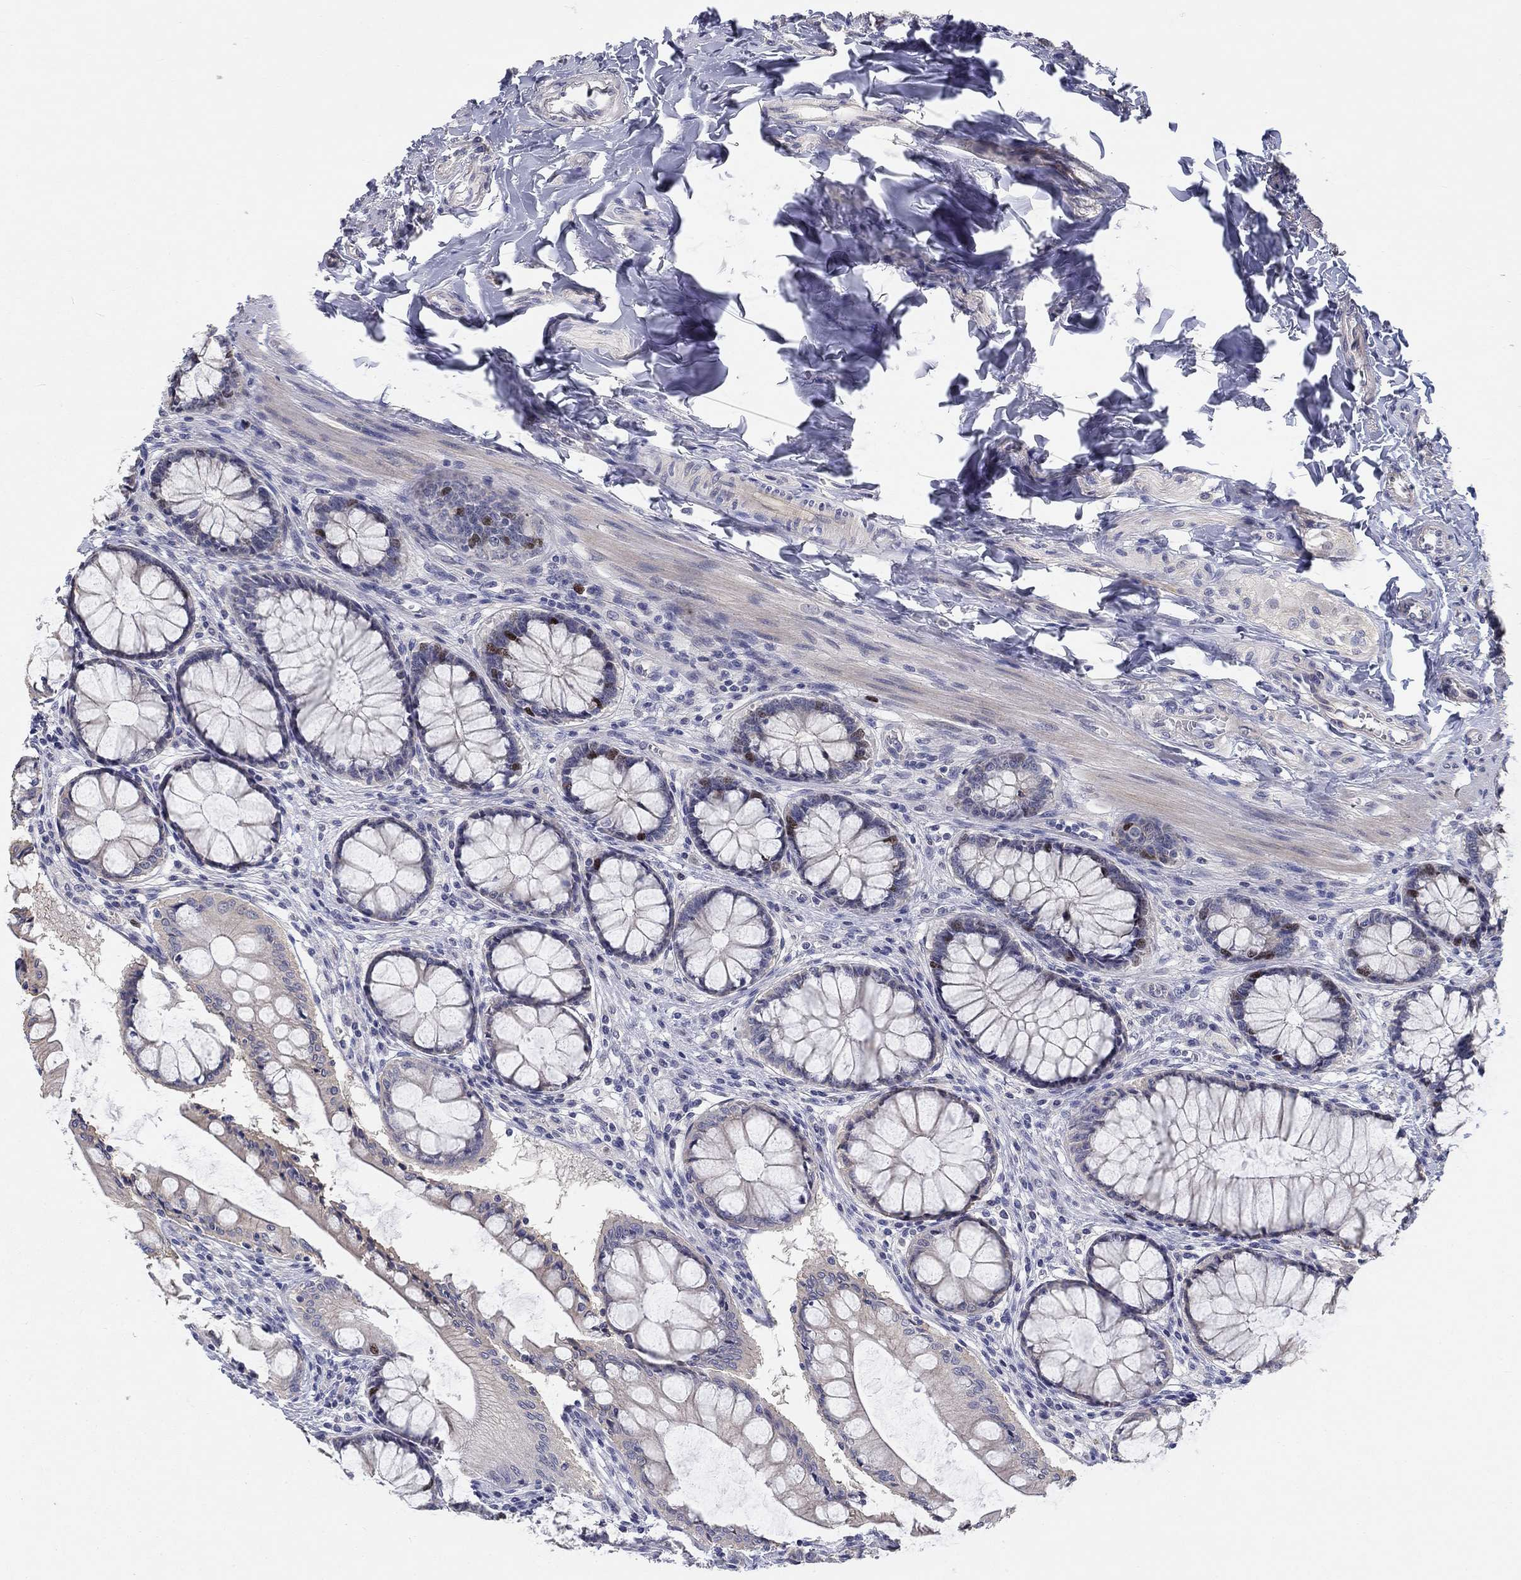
{"staining": {"intensity": "negative", "quantity": "none", "location": "none"}, "tissue": "colon", "cell_type": "Endothelial cells", "image_type": "normal", "snomed": [{"axis": "morphology", "description": "Normal tissue, NOS"}, {"axis": "topography", "description": "Colon"}], "caption": "Immunohistochemistry (IHC) photomicrograph of benign colon: colon stained with DAB demonstrates no significant protein positivity in endothelial cells.", "gene": "PRC1", "patient": {"sex": "female", "age": 65}}